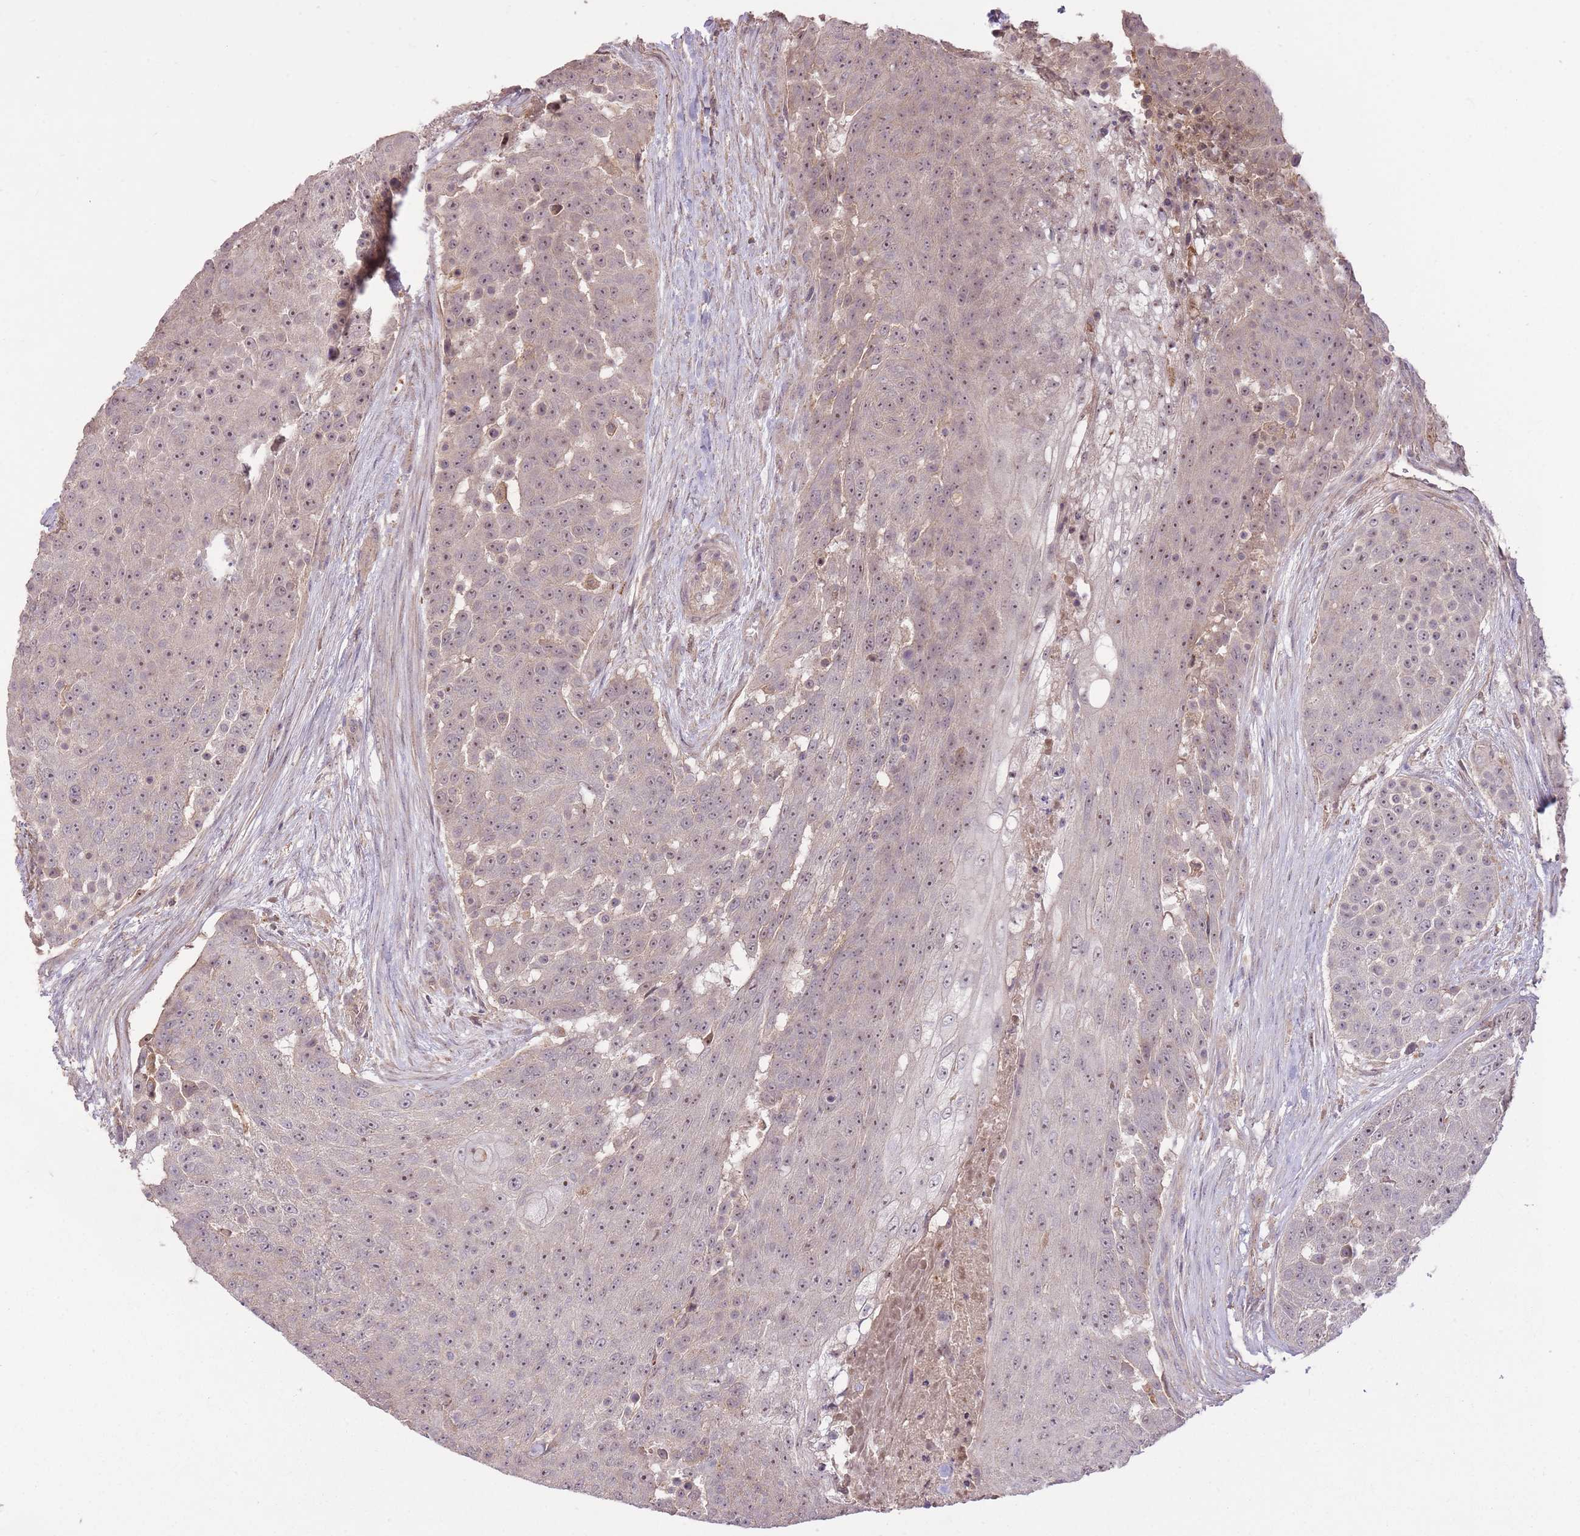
{"staining": {"intensity": "weak", "quantity": "25%-75%", "location": "nuclear"}, "tissue": "urothelial cancer", "cell_type": "Tumor cells", "image_type": "cancer", "snomed": [{"axis": "morphology", "description": "Urothelial carcinoma, High grade"}, {"axis": "topography", "description": "Urinary bladder"}], "caption": "Urothelial carcinoma (high-grade) was stained to show a protein in brown. There is low levels of weak nuclear staining in about 25%-75% of tumor cells.", "gene": "POLR3F", "patient": {"sex": "female", "age": 63}}